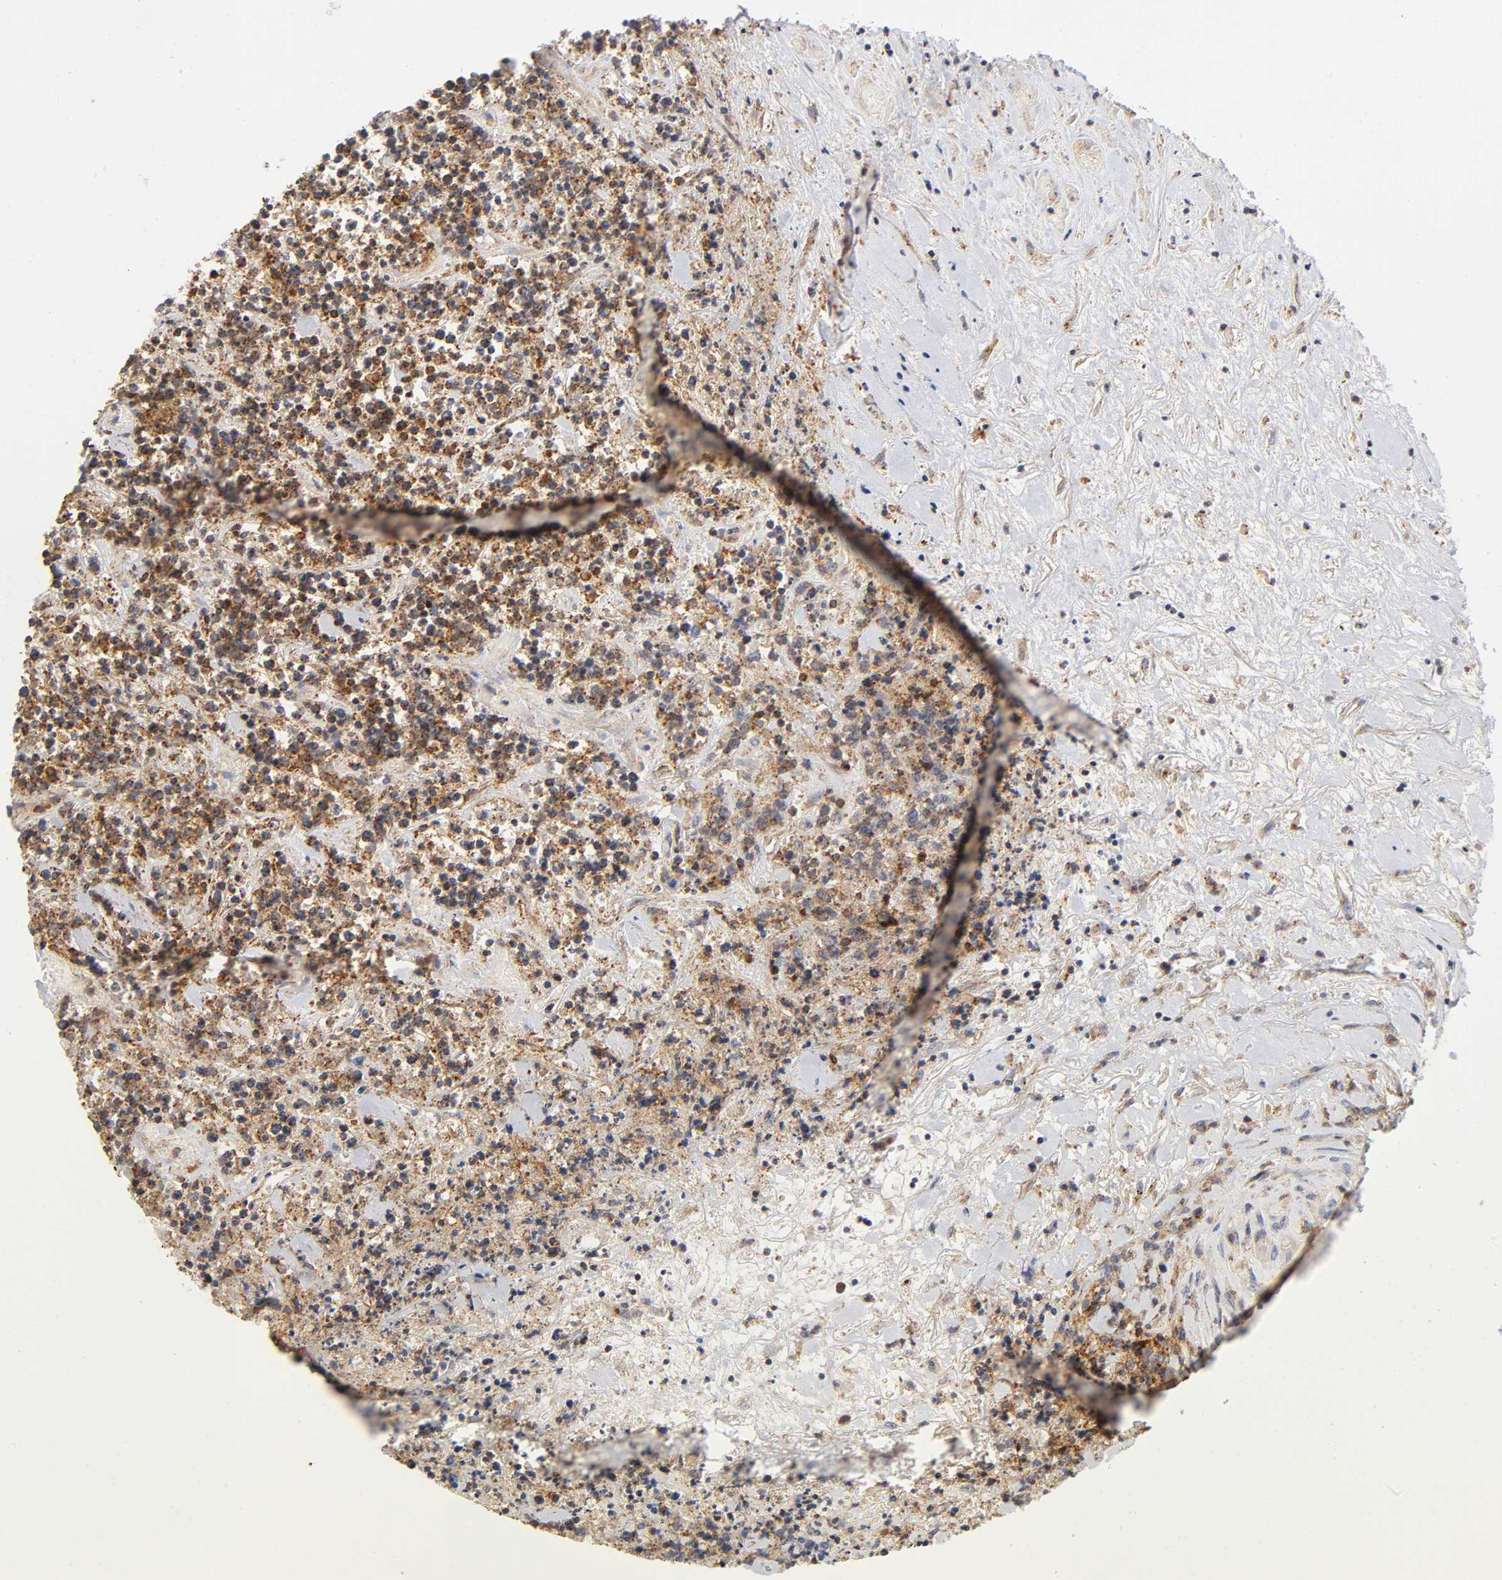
{"staining": {"intensity": "moderate", "quantity": "25%-75%", "location": "cytoplasmic/membranous,nuclear"}, "tissue": "lymphoma", "cell_type": "Tumor cells", "image_type": "cancer", "snomed": [{"axis": "morphology", "description": "Malignant lymphoma, non-Hodgkin's type, High grade"}, {"axis": "topography", "description": "Soft tissue"}], "caption": "Immunohistochemistry (IHC) (DAB) staining of human high-grade malignant lymphoma, non-Hodgkin's type reveals moderate cytoplasmic/membranous and nuclear protein positivity in about 25%-75% of tumor cells.", "gene": "ANXA7", "patient": {"sex": "male", "age": 18}}